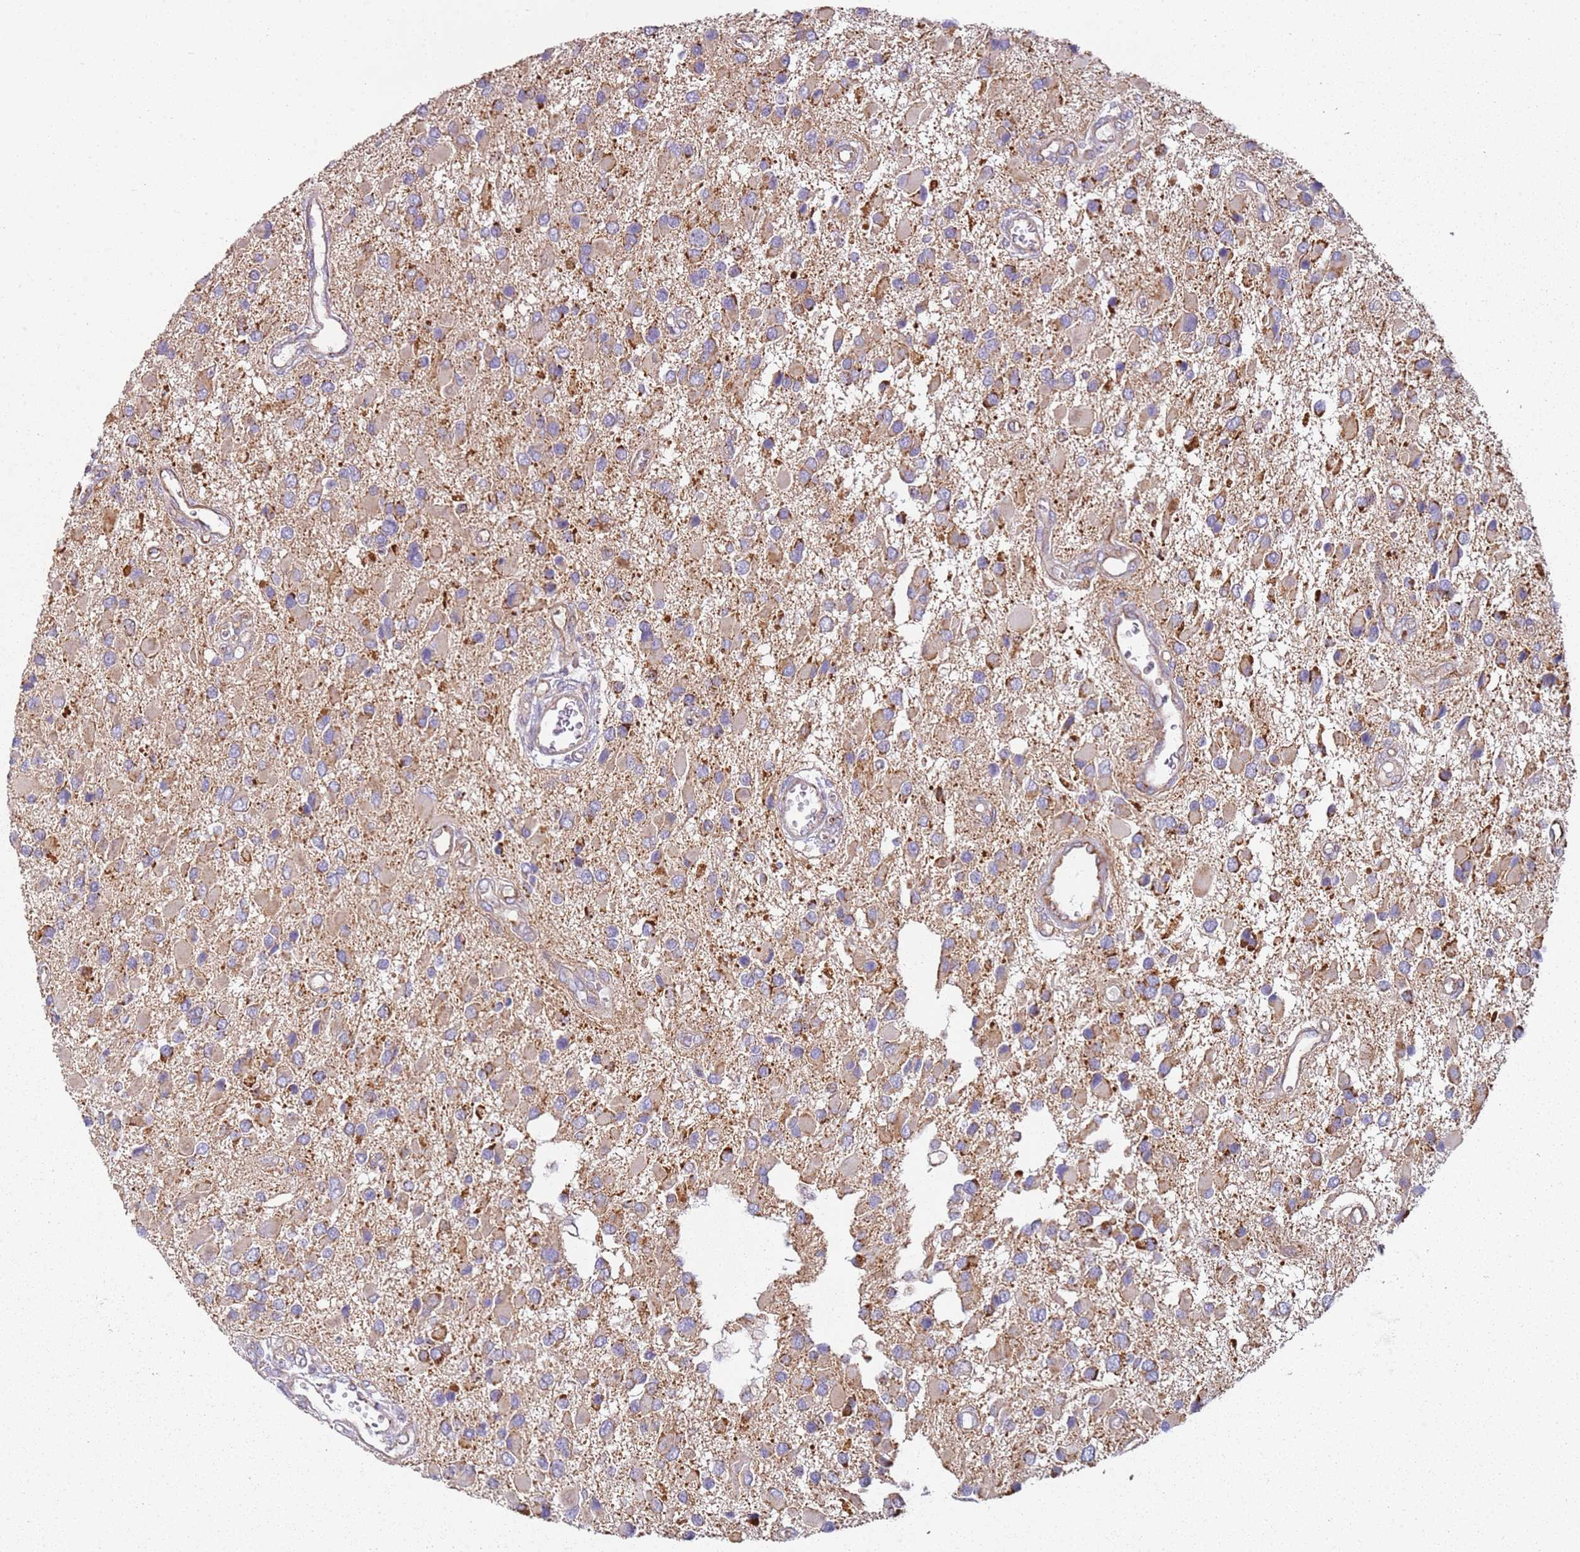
{"staining": {"intensity": "moderate", "quantity": "<25%", "location": "cytoplasmic/membranous"}, "tissue": "glioma", "cell_type": "Tumor cells", "image_type": "cancer", "snomed": [{"axis": "morphology", "description": "Glioma, malignant, High grade"}, {"axis": "topography", "description": "Brain"}], "caption": "Malignant glioma (high-grade) stained for a protein reveals moderate cytoplasmic/membranous positivity in tumor cells.", "gene": "ALS2", "patient": {"sex": "male", "age": 53}}